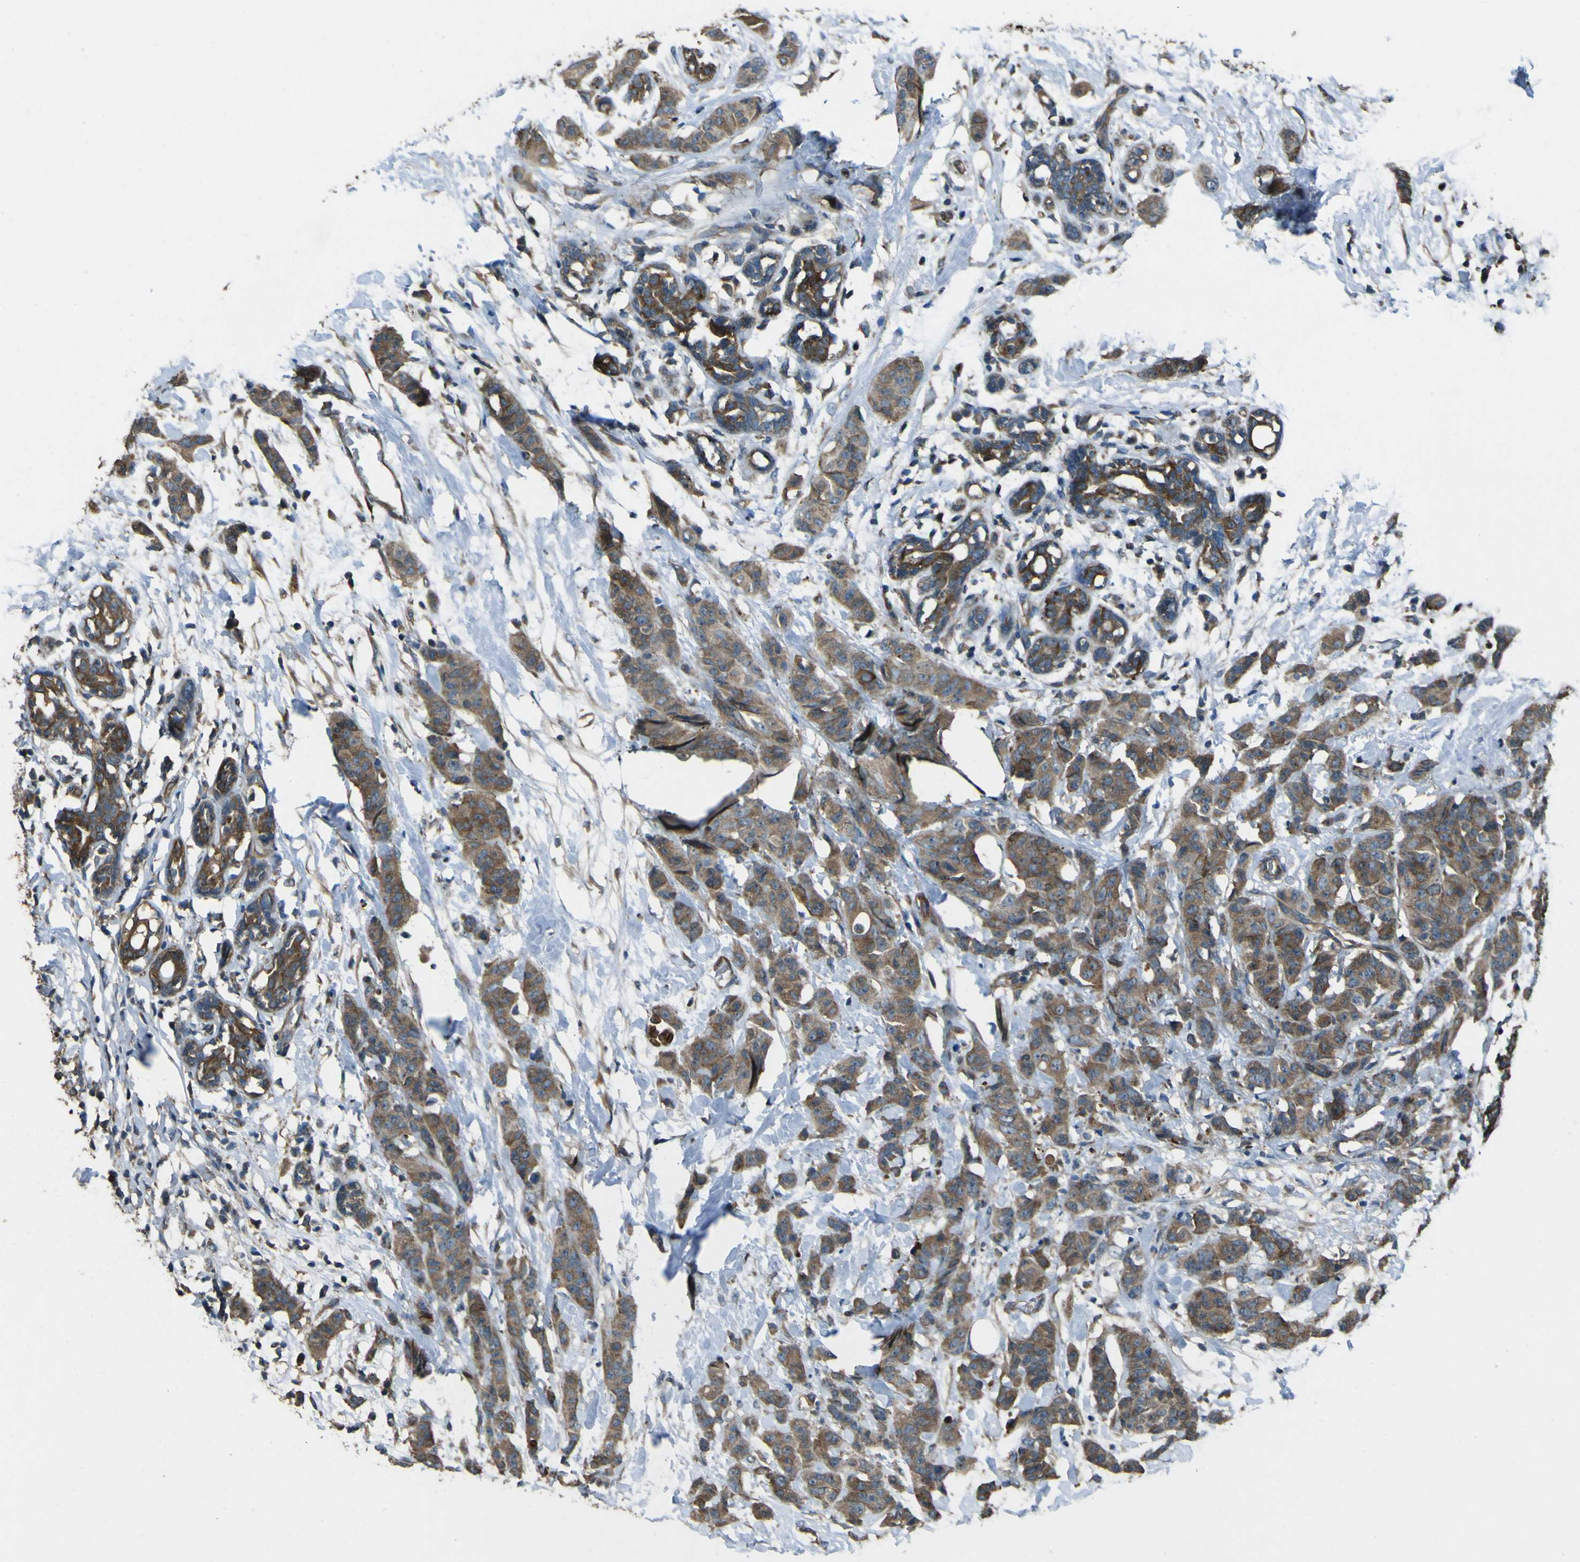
{"staining": {"intensity": "moderate", "quantity": ">75%", "location": "cytoplasmic/membranous"}, "tissue": "breast cancer", "cell_type": "Tumor cells", "image_type": "cancer", "snomed": [{"axis": "morphology", "description": "Normal tissue, NOS"}, {"axis": "morphology", "description": "Duct carcinoma"}, {"axis": "topography", "description": "Breast"}], "caption": "DAB immunohistochemical staining of breast cancer reveals moderate cytoplasmic/membranous protein staining in approximately >75% of tumor cells.", "gene": "NAALADL2", "patient": {"sex": "female", "age": 40}}